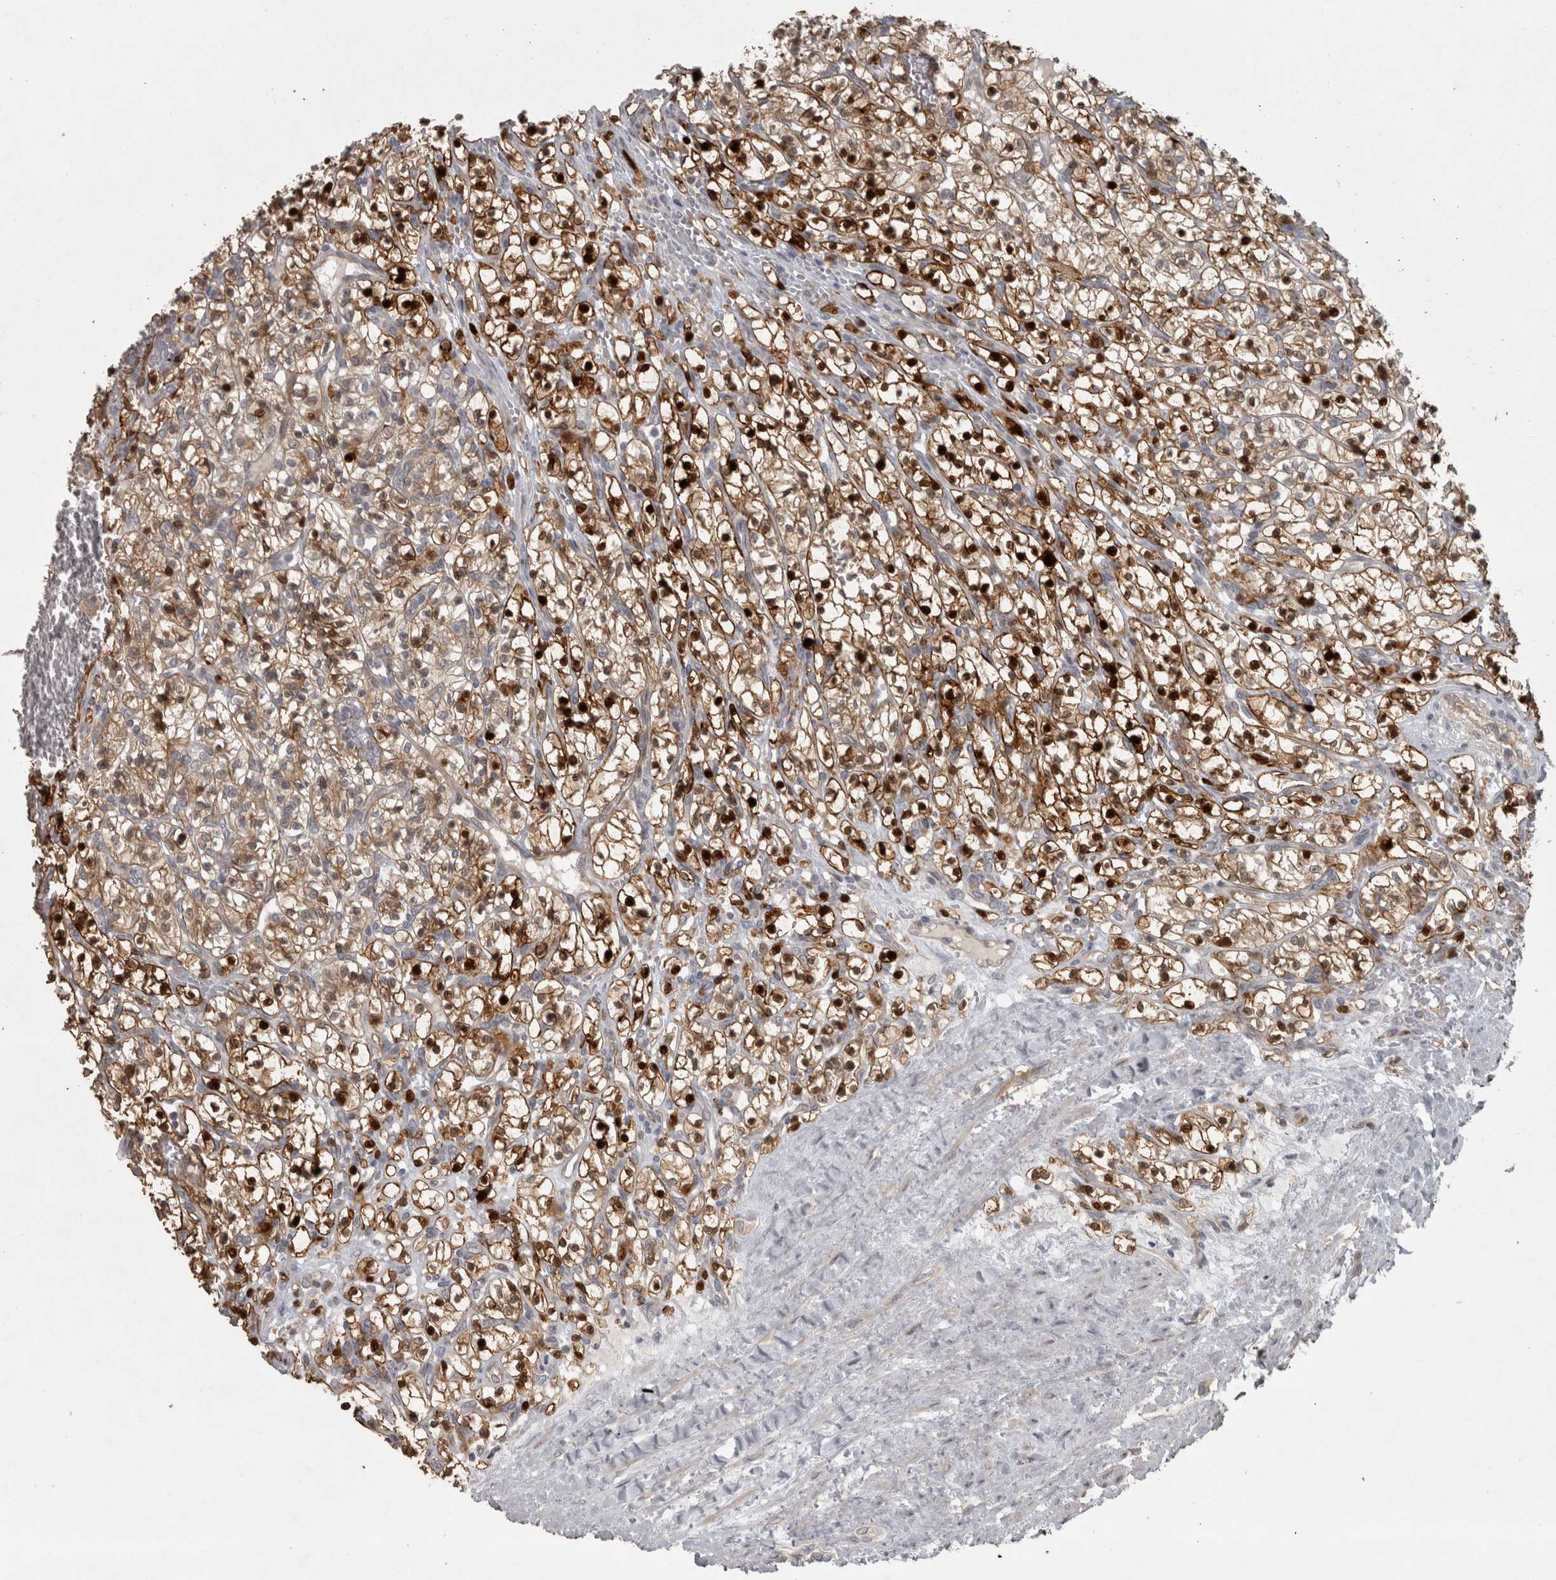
{"staining": {"intensity": "strong", "quantity": ">75%", "location": "cytoplasmic/membranous,nuclear"}, "tissue": "renal cancer", "cell_type": "Tumor cells", "image_type": "cancer", "snomed": [{"axis": "morphology", "description": "Adenocarcinoma, NOS"}, {"axis": "topography", "description": "Kidney"}], "caption": "Immunohistochemical staining of renal cancer (adenocarcinoma) displays high levels of strong cytoplasmic/membranous and nuclear staining in about >75% of tumor cells.", "gene": "SLCO5A1", "patient": {"sex": "female", "age": 57}}